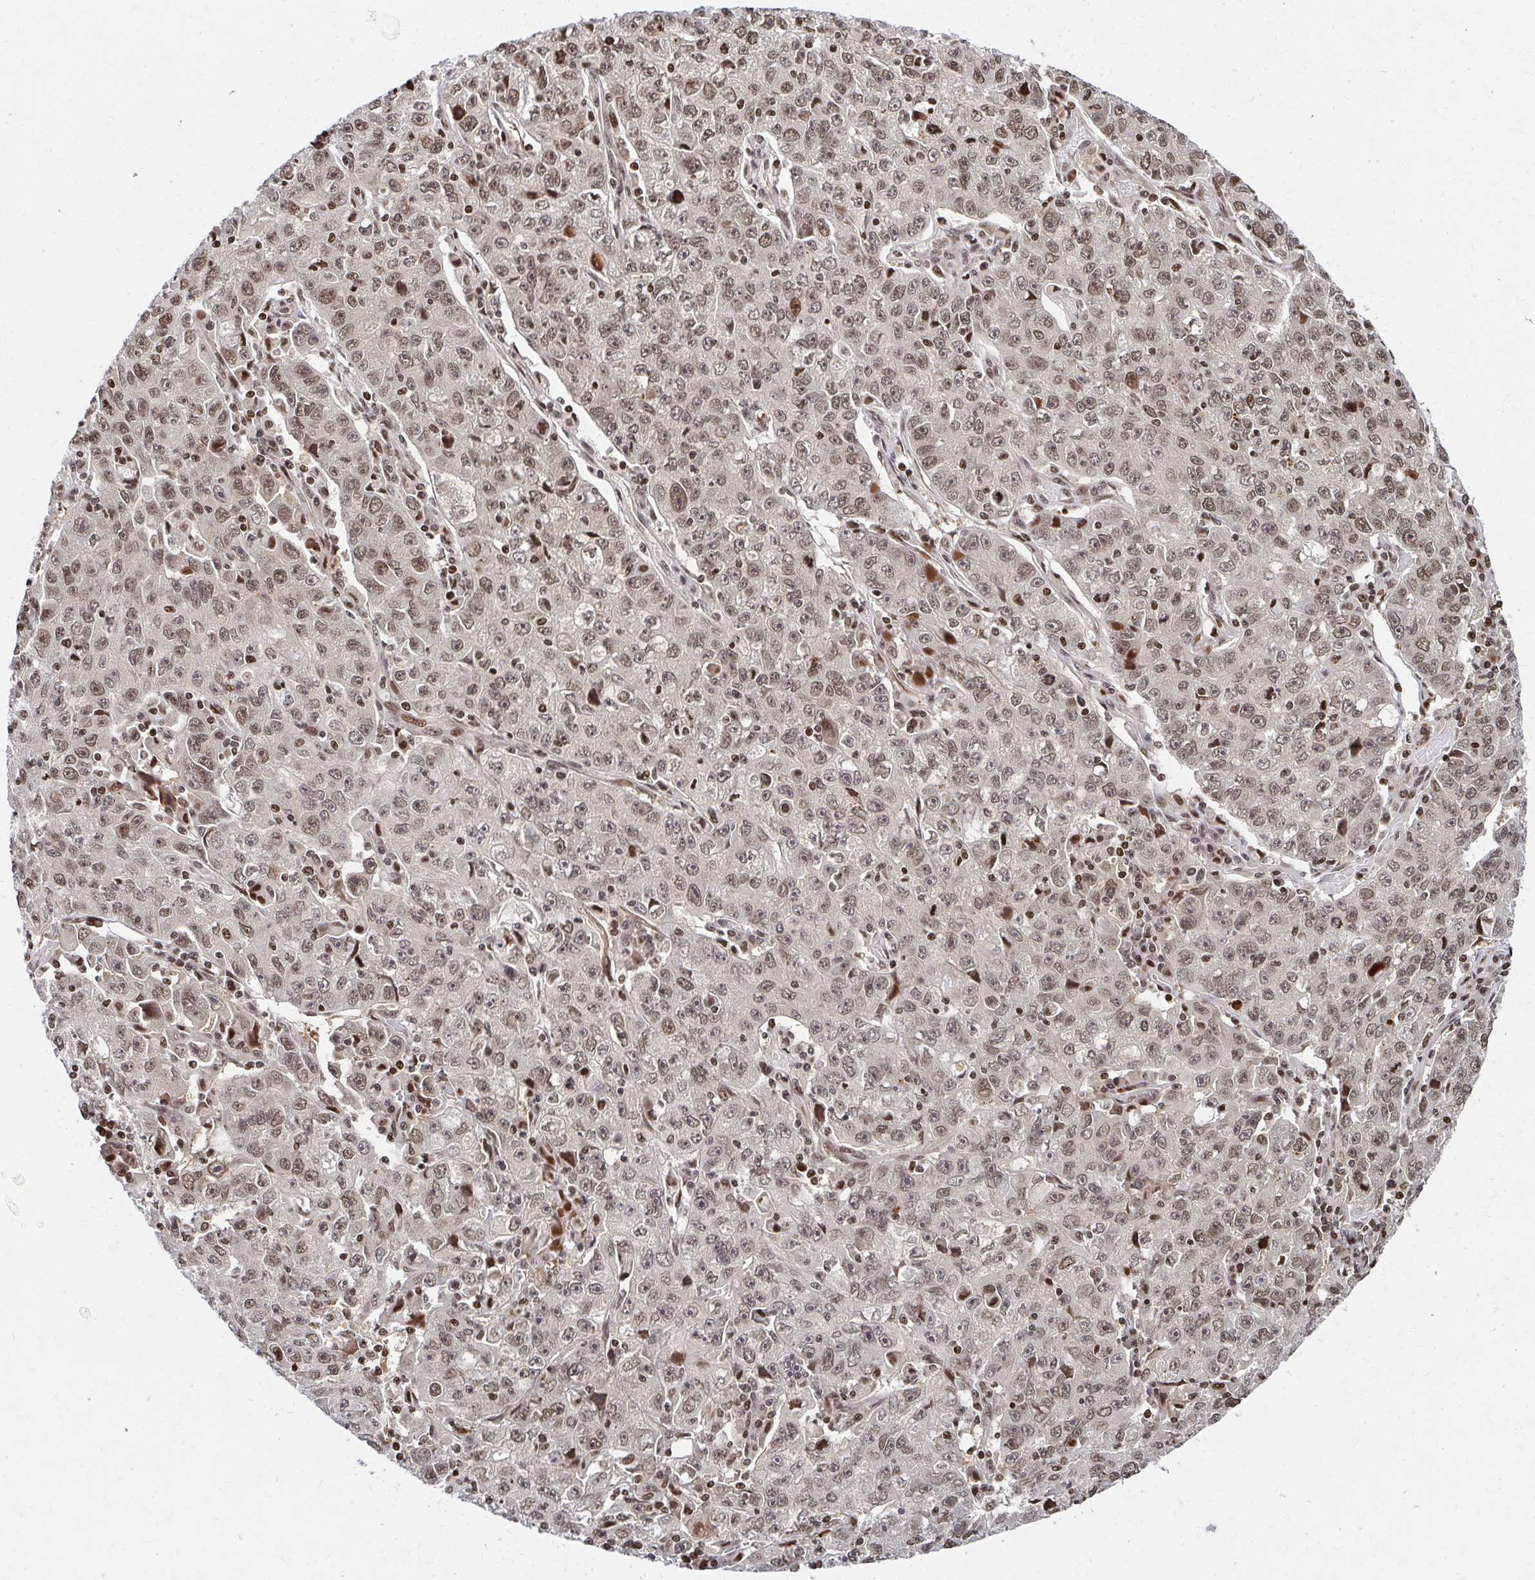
{"staining": {"intensity": "weak", "quantity": "25%-75%", "location": "nuclear"}, "tissue": "lung cancer", "cell_type": "Tumor cells", "image_type": "cancer", "snomed": [{"axis": "morphology", "description": "Normal morphology"}, {"axis": "morphology", "description": "Adenocarcinoma, NOS"}, {"axis": "topography", "description": "Lymph node"}, {"axis": "topography", "description": "Lung"}], "caption": "Immunohistochemistry staining of lung cancer, which demonstrates low levels of weak nuclear positivity in about 25%-75% of tumor cells indicating weak nuclear protein expression. The staining was performed using DAB (3,3'-diaminobenzidine) (brown) for protein detection and nuclei were counterstained in hematoxylin (blue).", "gene": "PSMD7", "patient": {"sex": "female", "age": 57}}